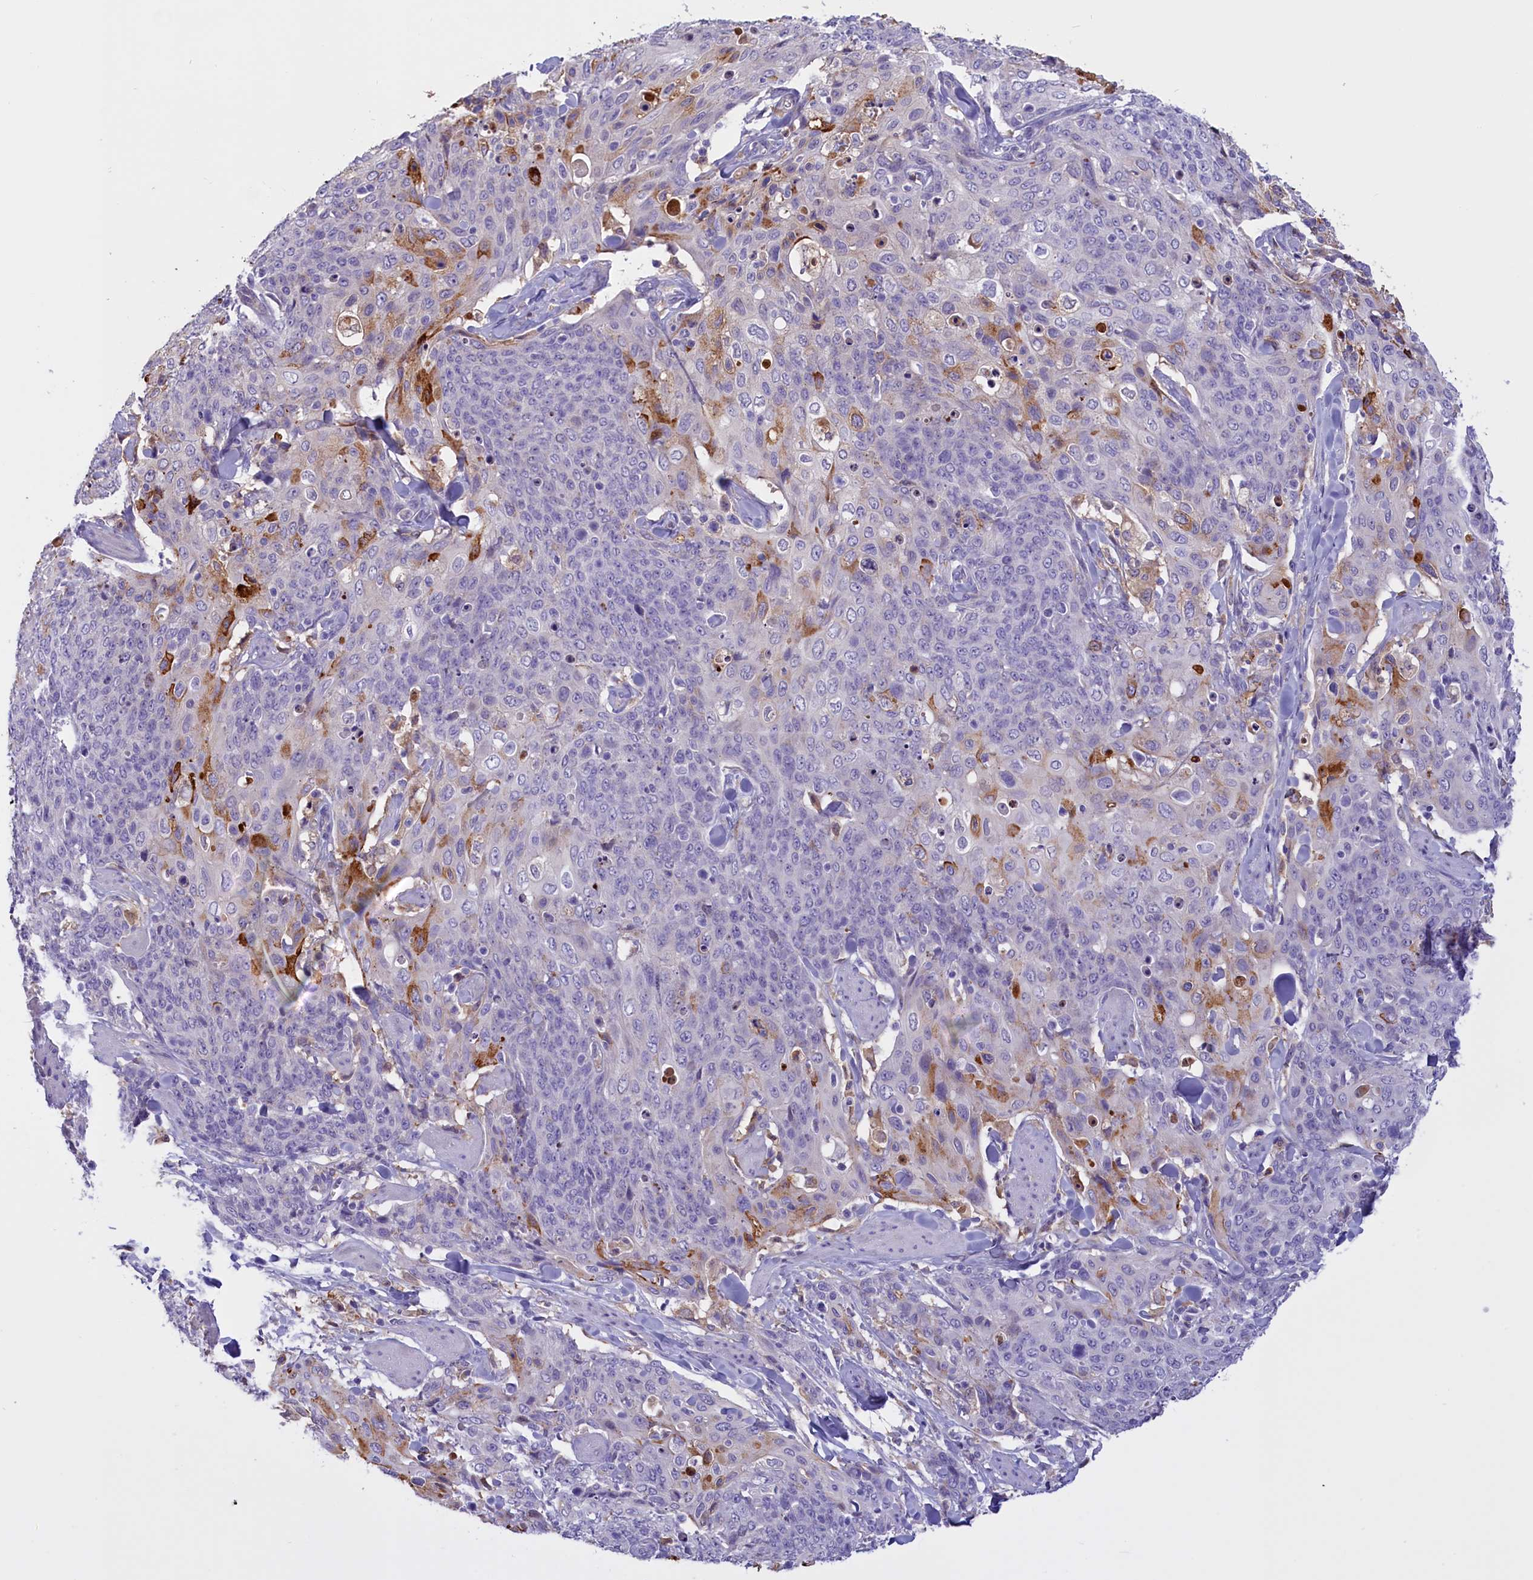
{"staining": {"intensity": "negative", "quantity": "none", "location": "none"}, "tissue": "skin cancer", "cell_type": "Tumor cells", "image_type": "cancer", "snomed": [{"axis": "morphology", "description": "Squamous cell carcinoma, NOS"}, {"axis": "topography", "description": "Skin"}, {"axis": "topography", "description": "Vulva"}], "caption": "Immunohistochemistry image of human skin cancer stained for a protein (brown), which reveals no staining in tumor cells.", "gene": "FAM149B1", "patient": {"sex": "female", "age": 85}}